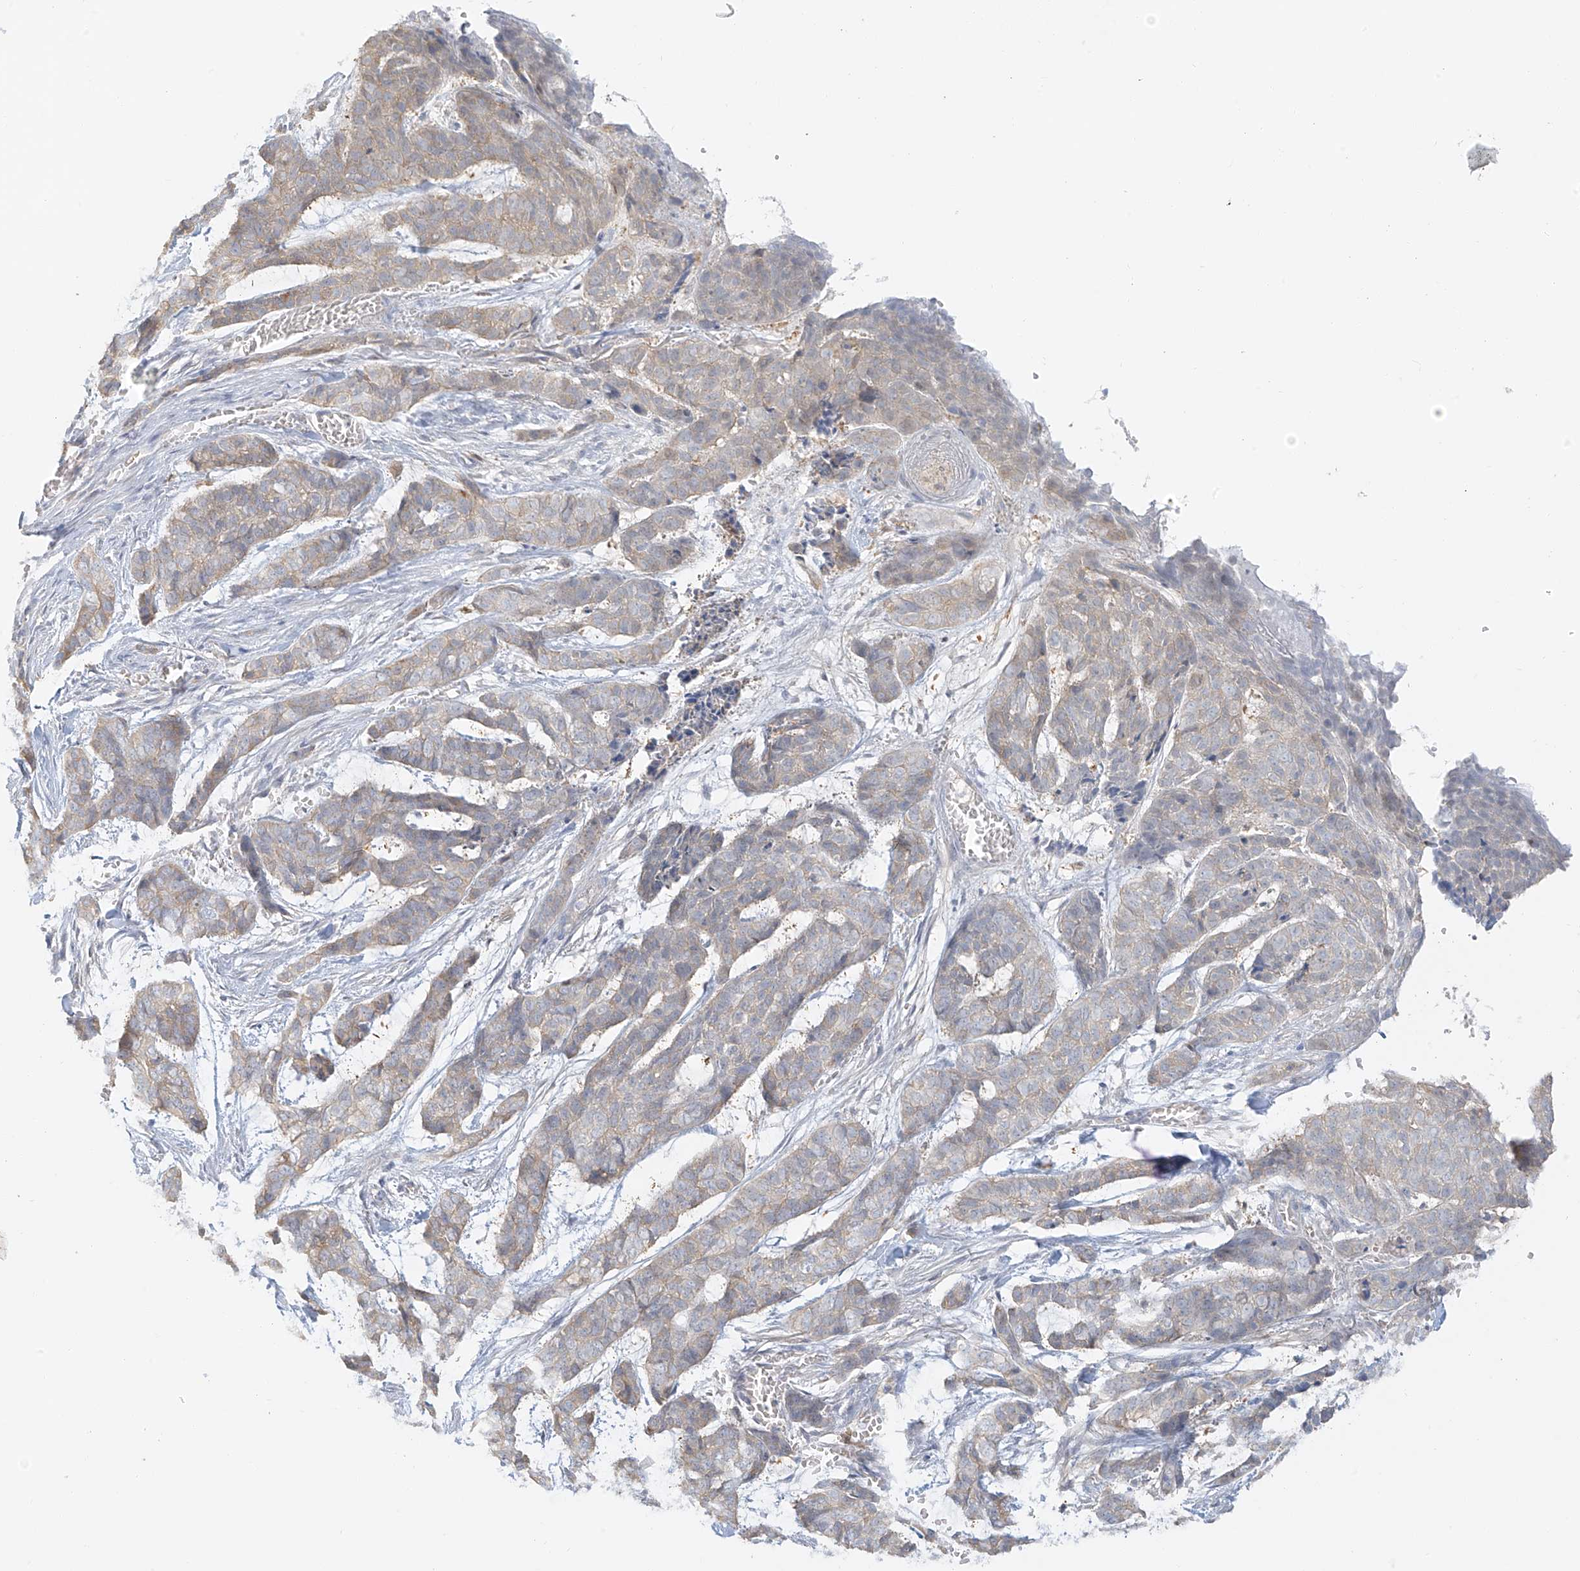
{"staining": {"intensity": "moderate", "quantity": "<25%", "location": "cytoplasmic/membranous"}, "tissue": "skin cancer", "cell_type": "Tumor cells", "image_type": "cancer", "snomed": [{"axis": "morphology", "description": "Basal cell carcinoma"}, {"axis": "topography", "description": "Skin"}], "caption": "Skin cancer stained for a protein displays moderate cytoplasmic/membranous positivity in tumor cells. The staining is performed using DAB brown chromogen to label protein expression. The nuclei are counter-stained blue using hematoxylin.", "gene": "UPK1B", "patient": {"sex": "female", "age": 64}}